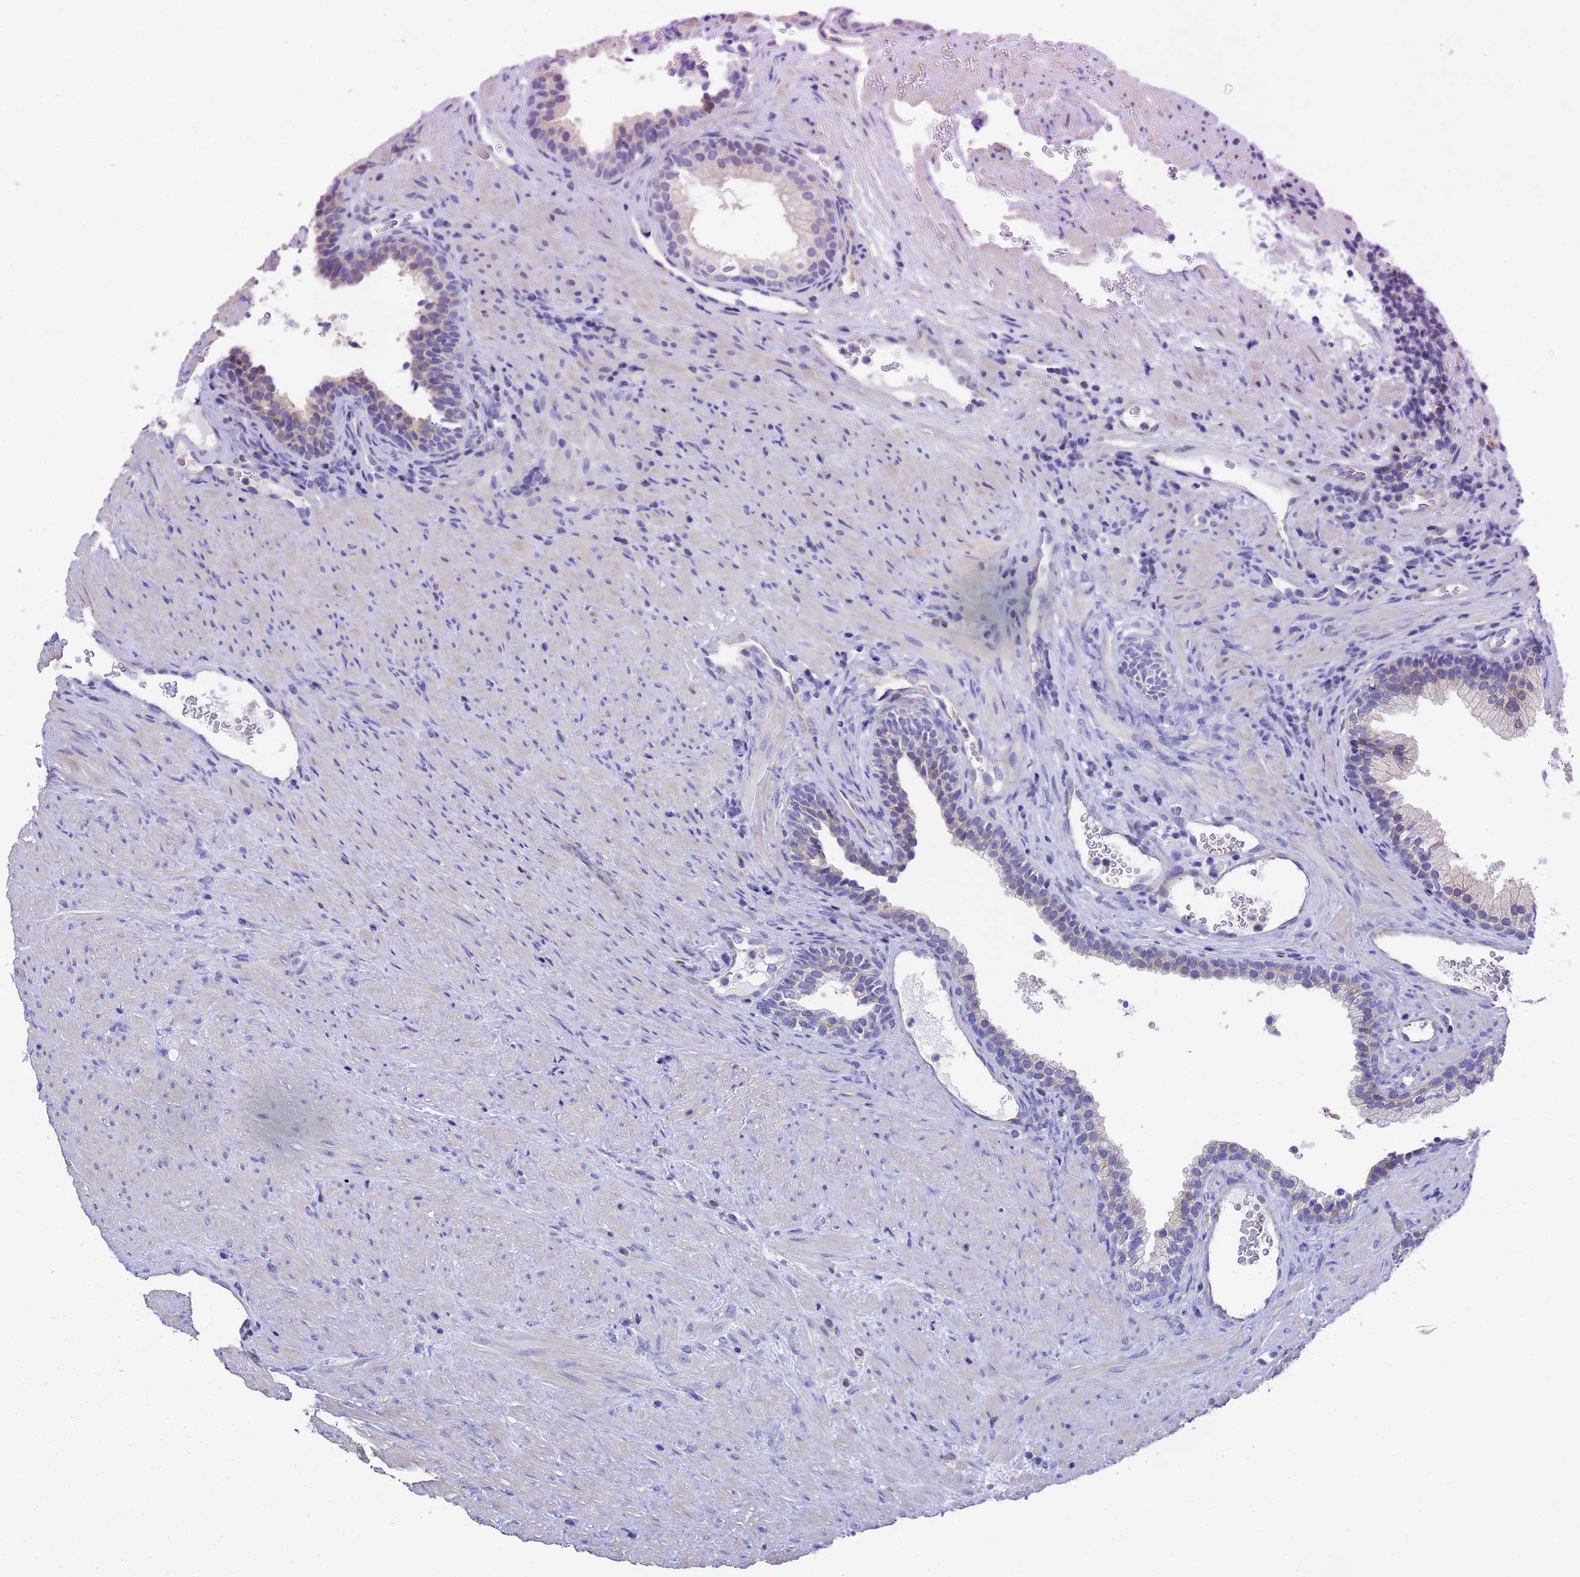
{"staining": {"intensity": "weak", "quantity": "<25%", "location": "cytoplasmic/membranous"}, "tissue": "prostate", "cell_type": "Glandular cells", "image_type": "normal", "snomed": [{"axis": "morphology", "description": "Normal tissue, NOS"}, {"axis": "topography", "description": "Prostate"}], "caption": "Immunohistochemistry (IHC) histopathology image of unremarkable prostate stained for a protein (brown), which displays no staining in glandular cells. The staining was performed using DAB to visualize the protein expression in brown, while the nuclei were stained in blue with hematoxylin (Magnification: 20x).", "gene": "GCHFR", "patient": {"sex": "male", "age": 76}}